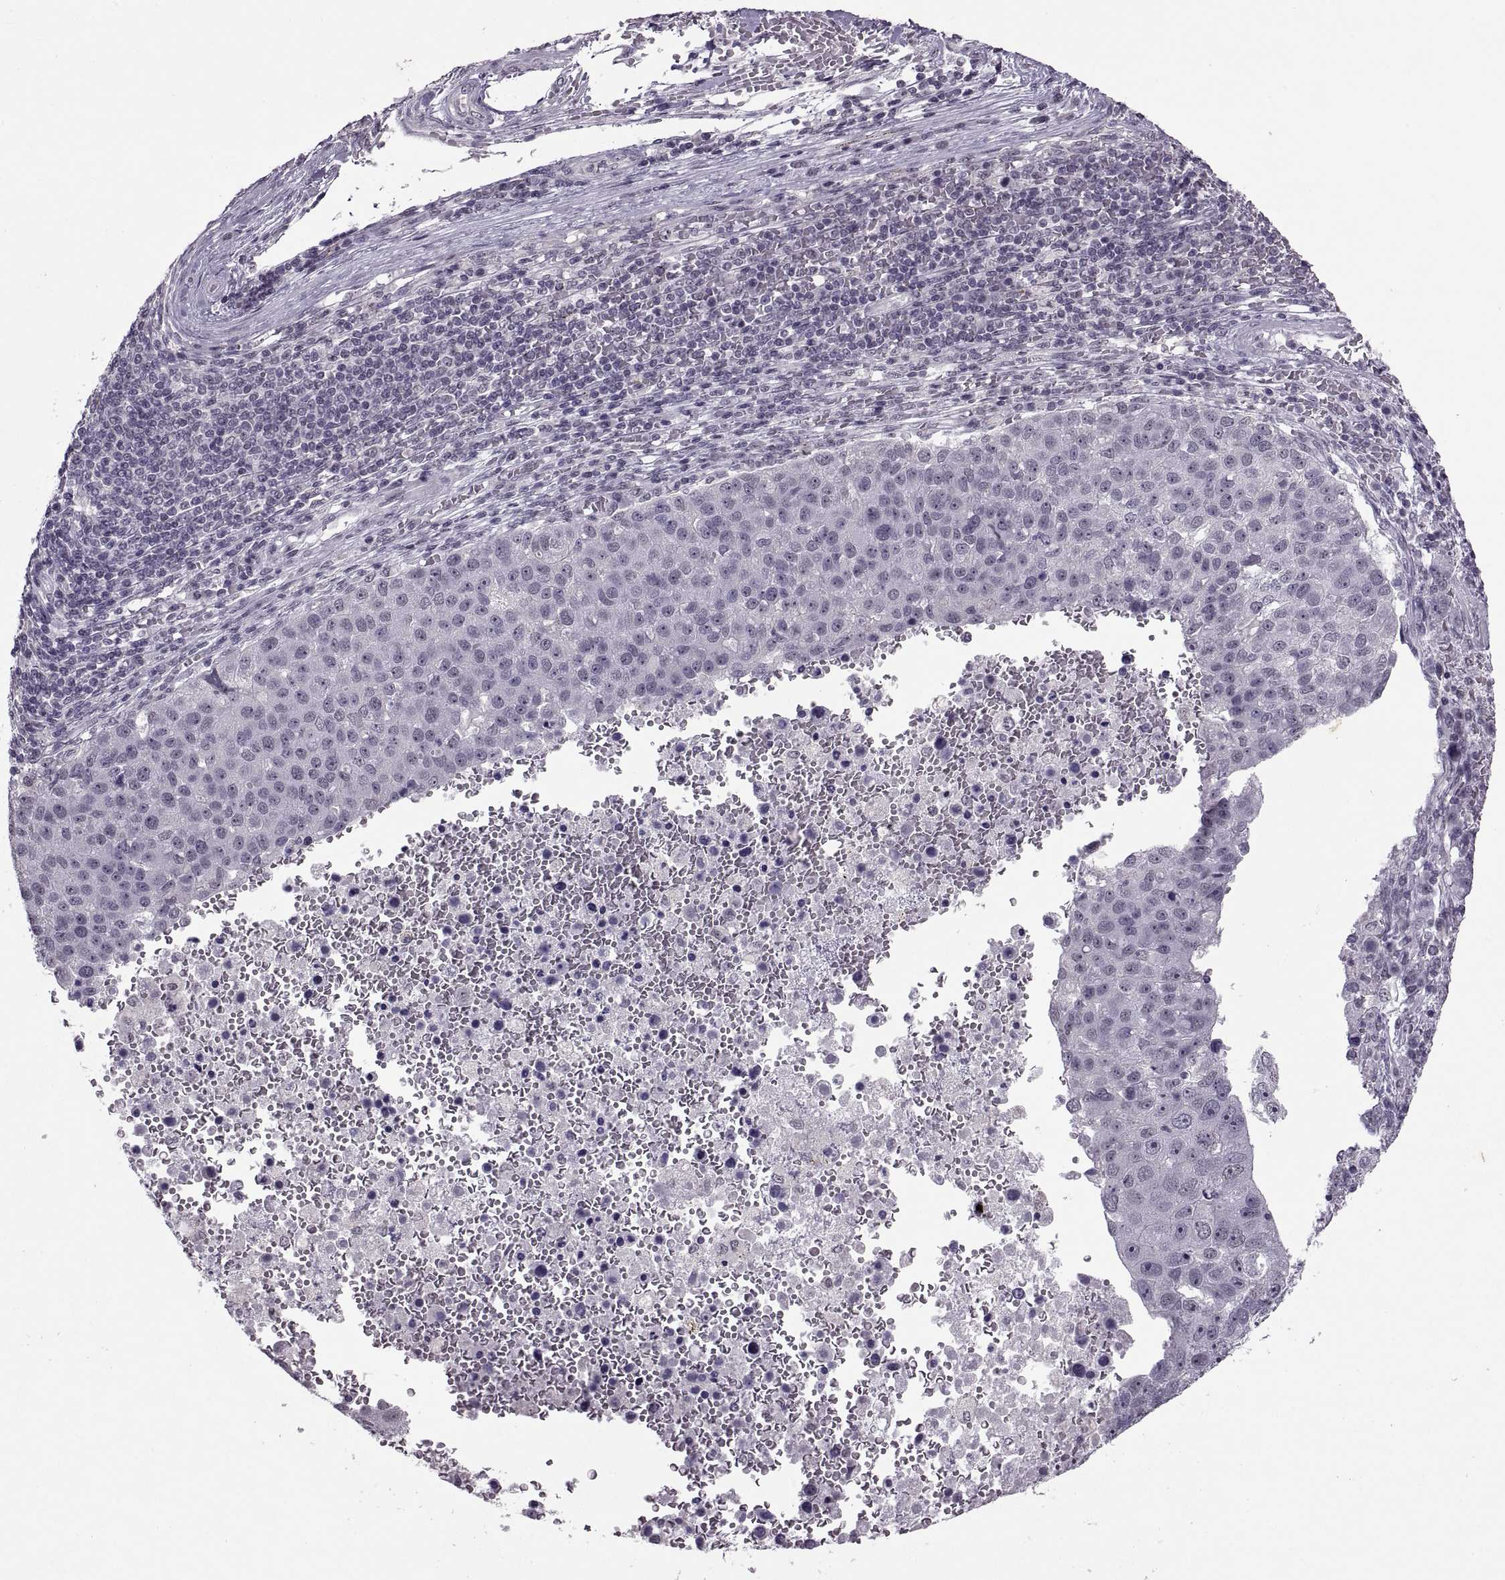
{"staining": {"intensity": "negative", "quantity": "none", "location": "none"}, "tissue": "pancreatic cancer", "cell_type": "Tumor cells", "image_type": "cancer", "snomed": [{"axis": "morphology", "description": "Adenocarcinoma, NOS"}, {"axis": "topography", "description": "Pancreas"}], "caption": "High magnification brightfield microscopy of adenocarcinoma (pancreatic) stained with DAB (3,3'-diaminobenzidine) (brown) and counterstained with hematoxylin (blue): tumor cells show no significant staining.", "gene": "OTP", "patient": {"sex": "female", "age": 61}}